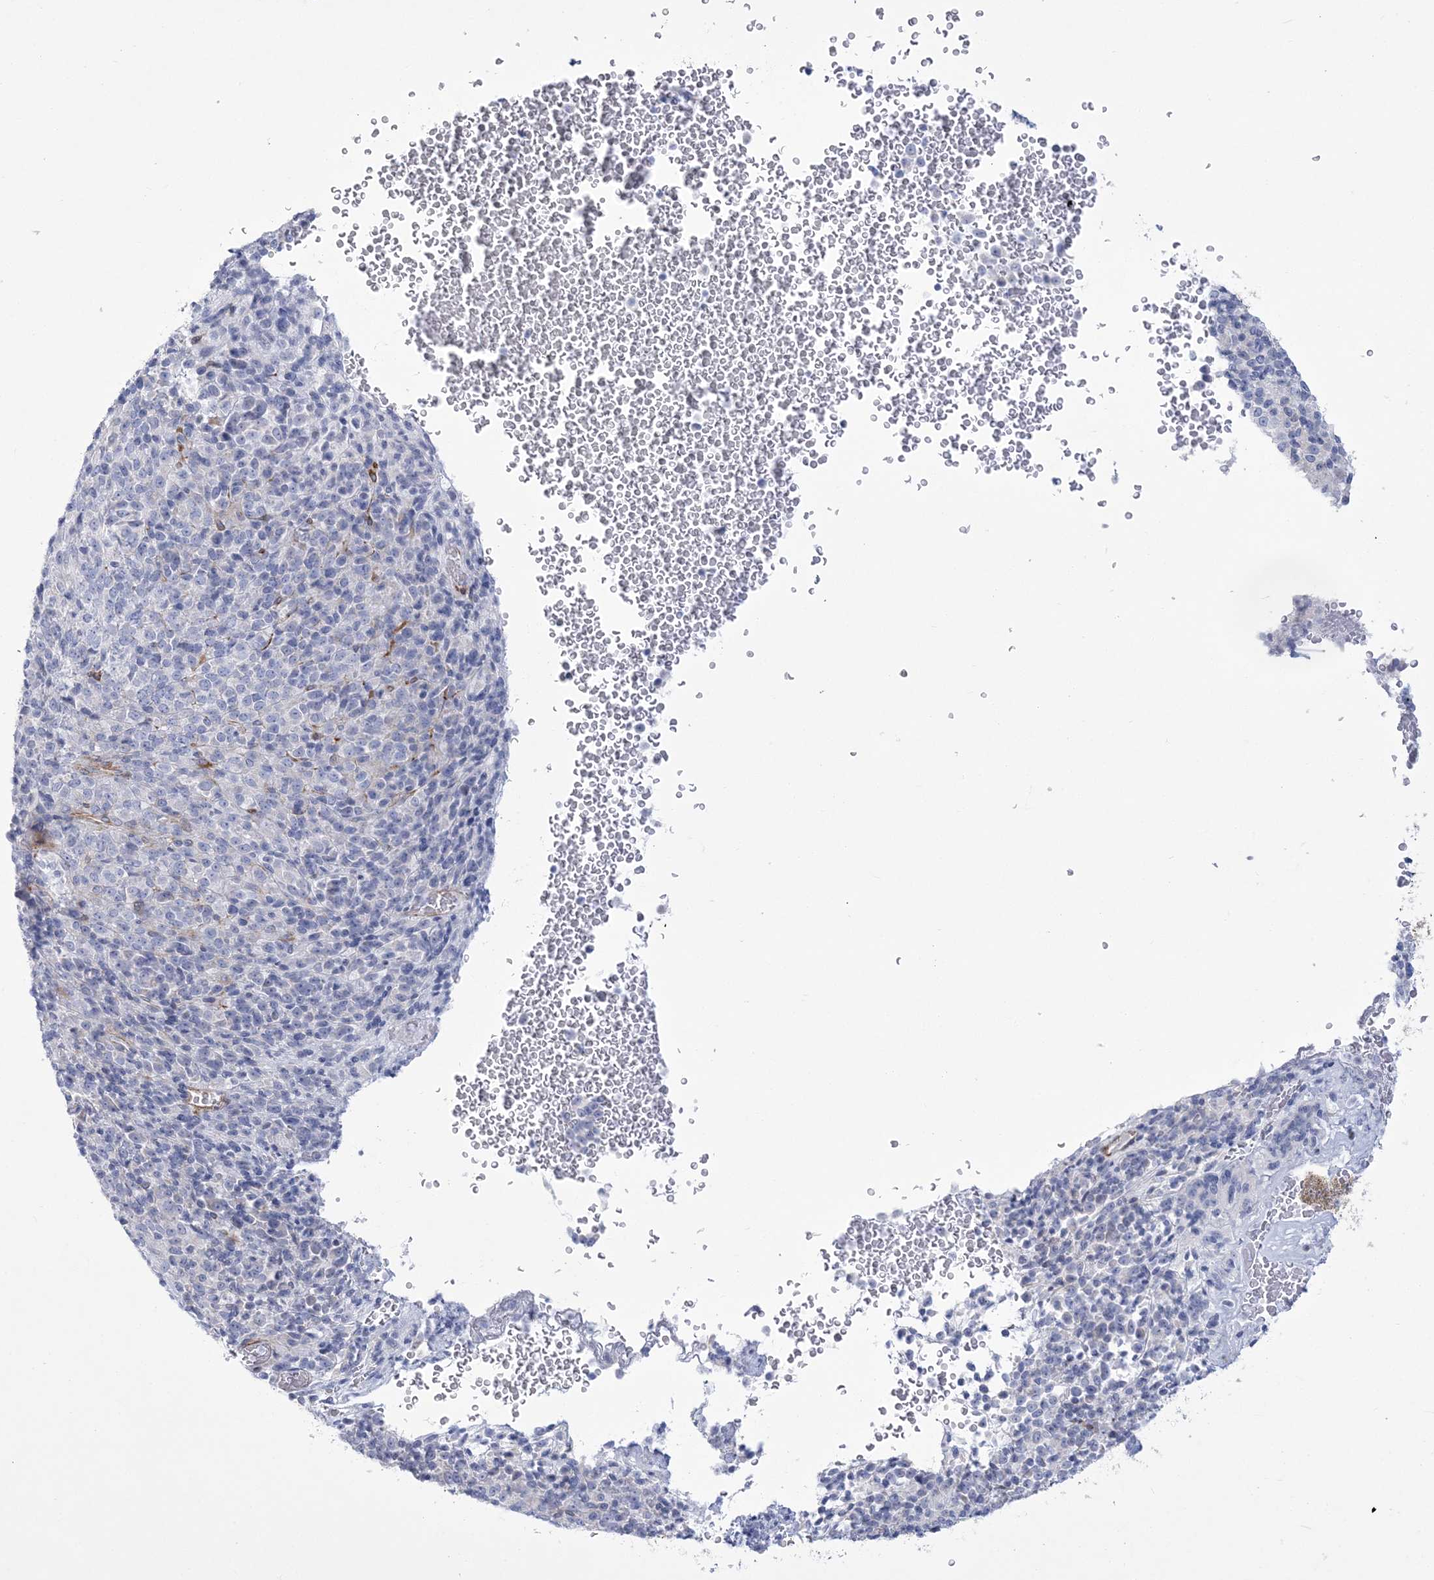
{"staining": {"intensity": "negative", "quantity": "none", "location": "none"}, "tissue": "melanoma", "cell_type": "Tumor cells", "image_type": "cancer", "snomed": [{"axis": "morphology", "description": "Malignant melanoma, Metastatic site"}, {"axis": "topography", "description": "Brain"}], "caption": "This is an IHC histopathology image of malignant melanoma (metastatic site). There is no positivity in tumor cells.", "gene": "WDR27", "patient": {"sex": "female", "age": 56}}